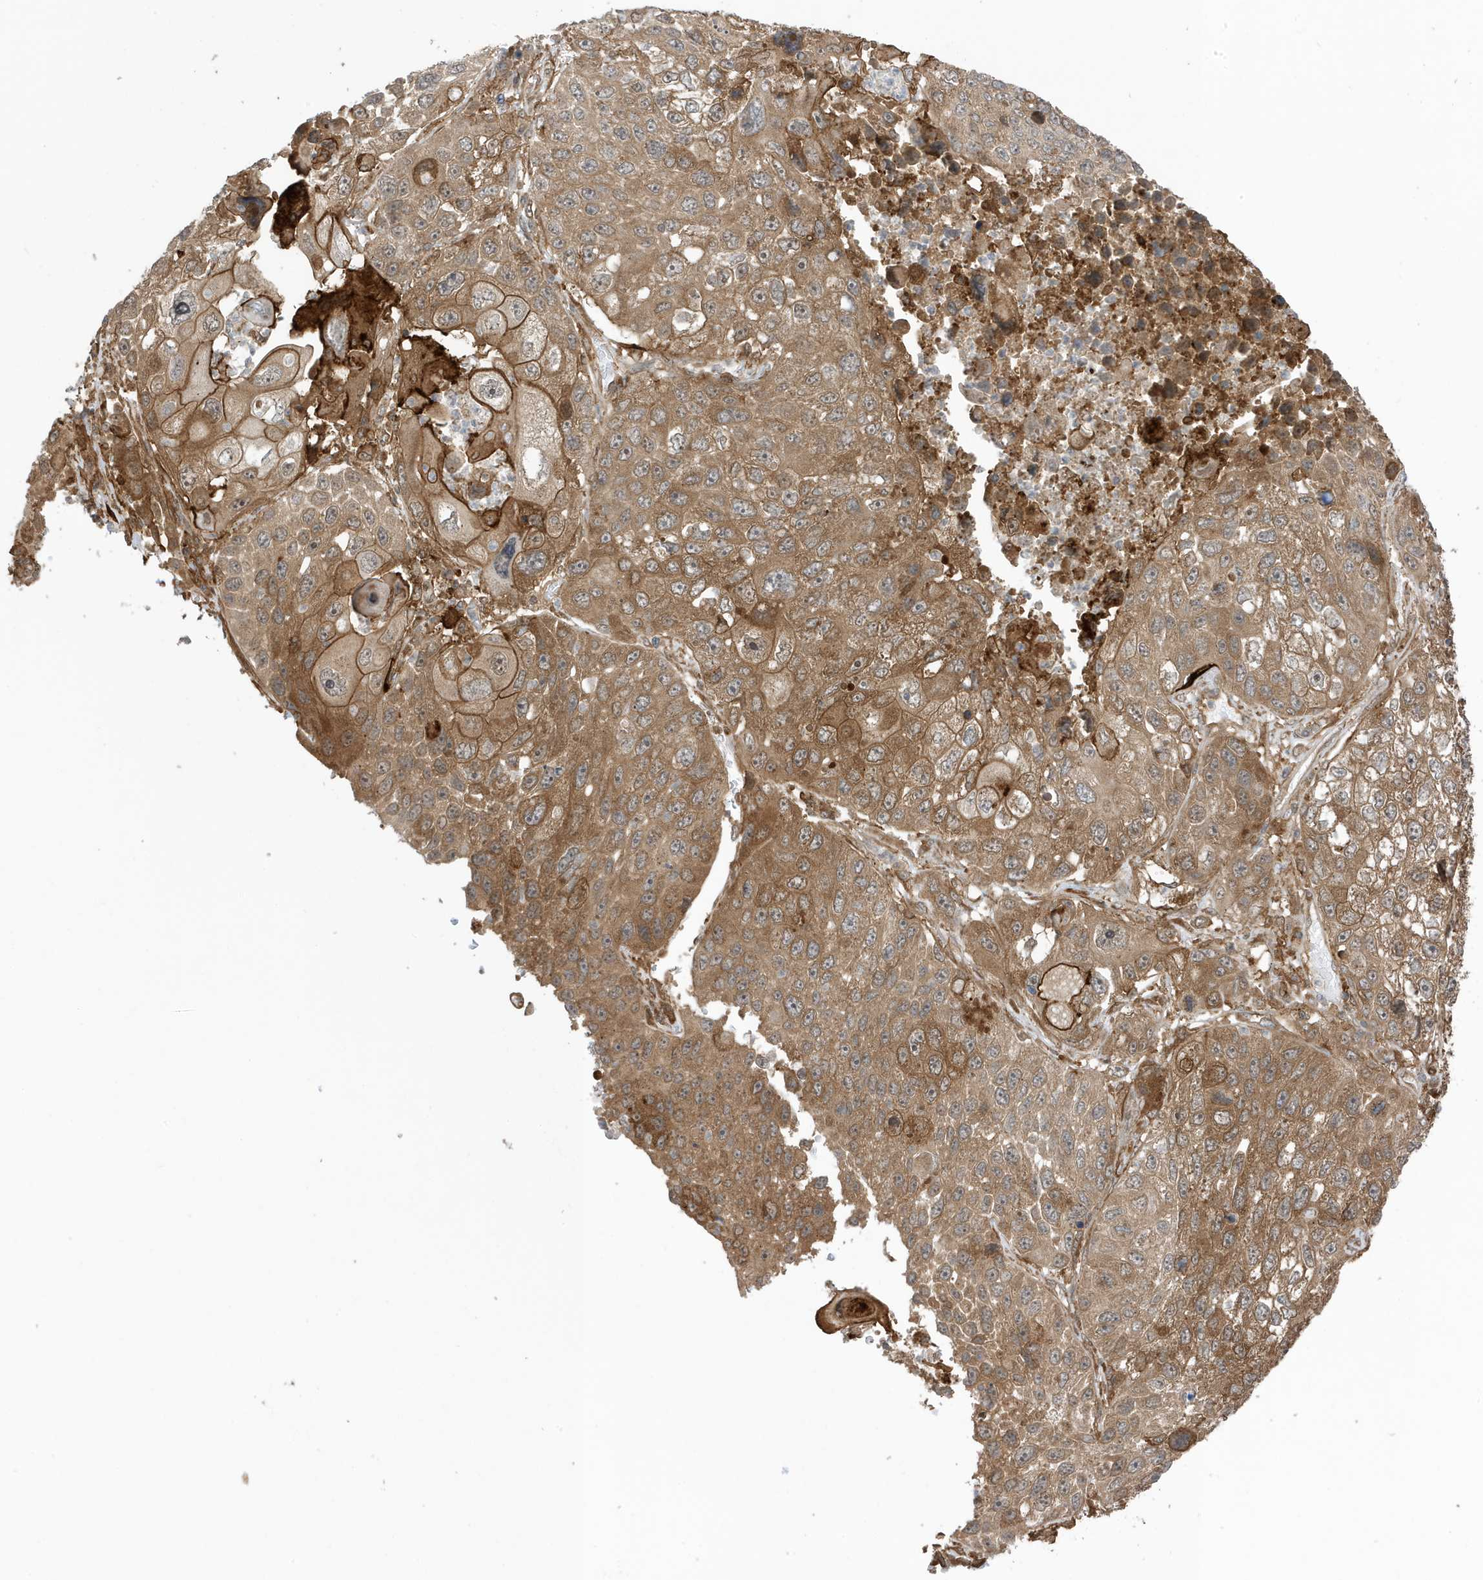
{"staining": {"intensity": "moderate", "quantity": ">75%", "location": "cytoplasmic/membranous"}, "tissue": "lung cancer", "cell_type": "Tumor cells", "image_type": "cancer", "snomed": [{"axis": "morphology", "description": "Squamous cell carcinoma, NOS"}, {"axis": "topography", "description": "Lung"}], "caption": "This photomicrograph shows squamous cell carcinoma (lung) stained with IHC to label a protein in brown. The cytoplasmic/membranous of tumor cells show moderate positivity for the protein. Nuclei are counter-stained blue.", "gene": "CDC42EP3", "patient": {"sex": "male", "age": 61}}